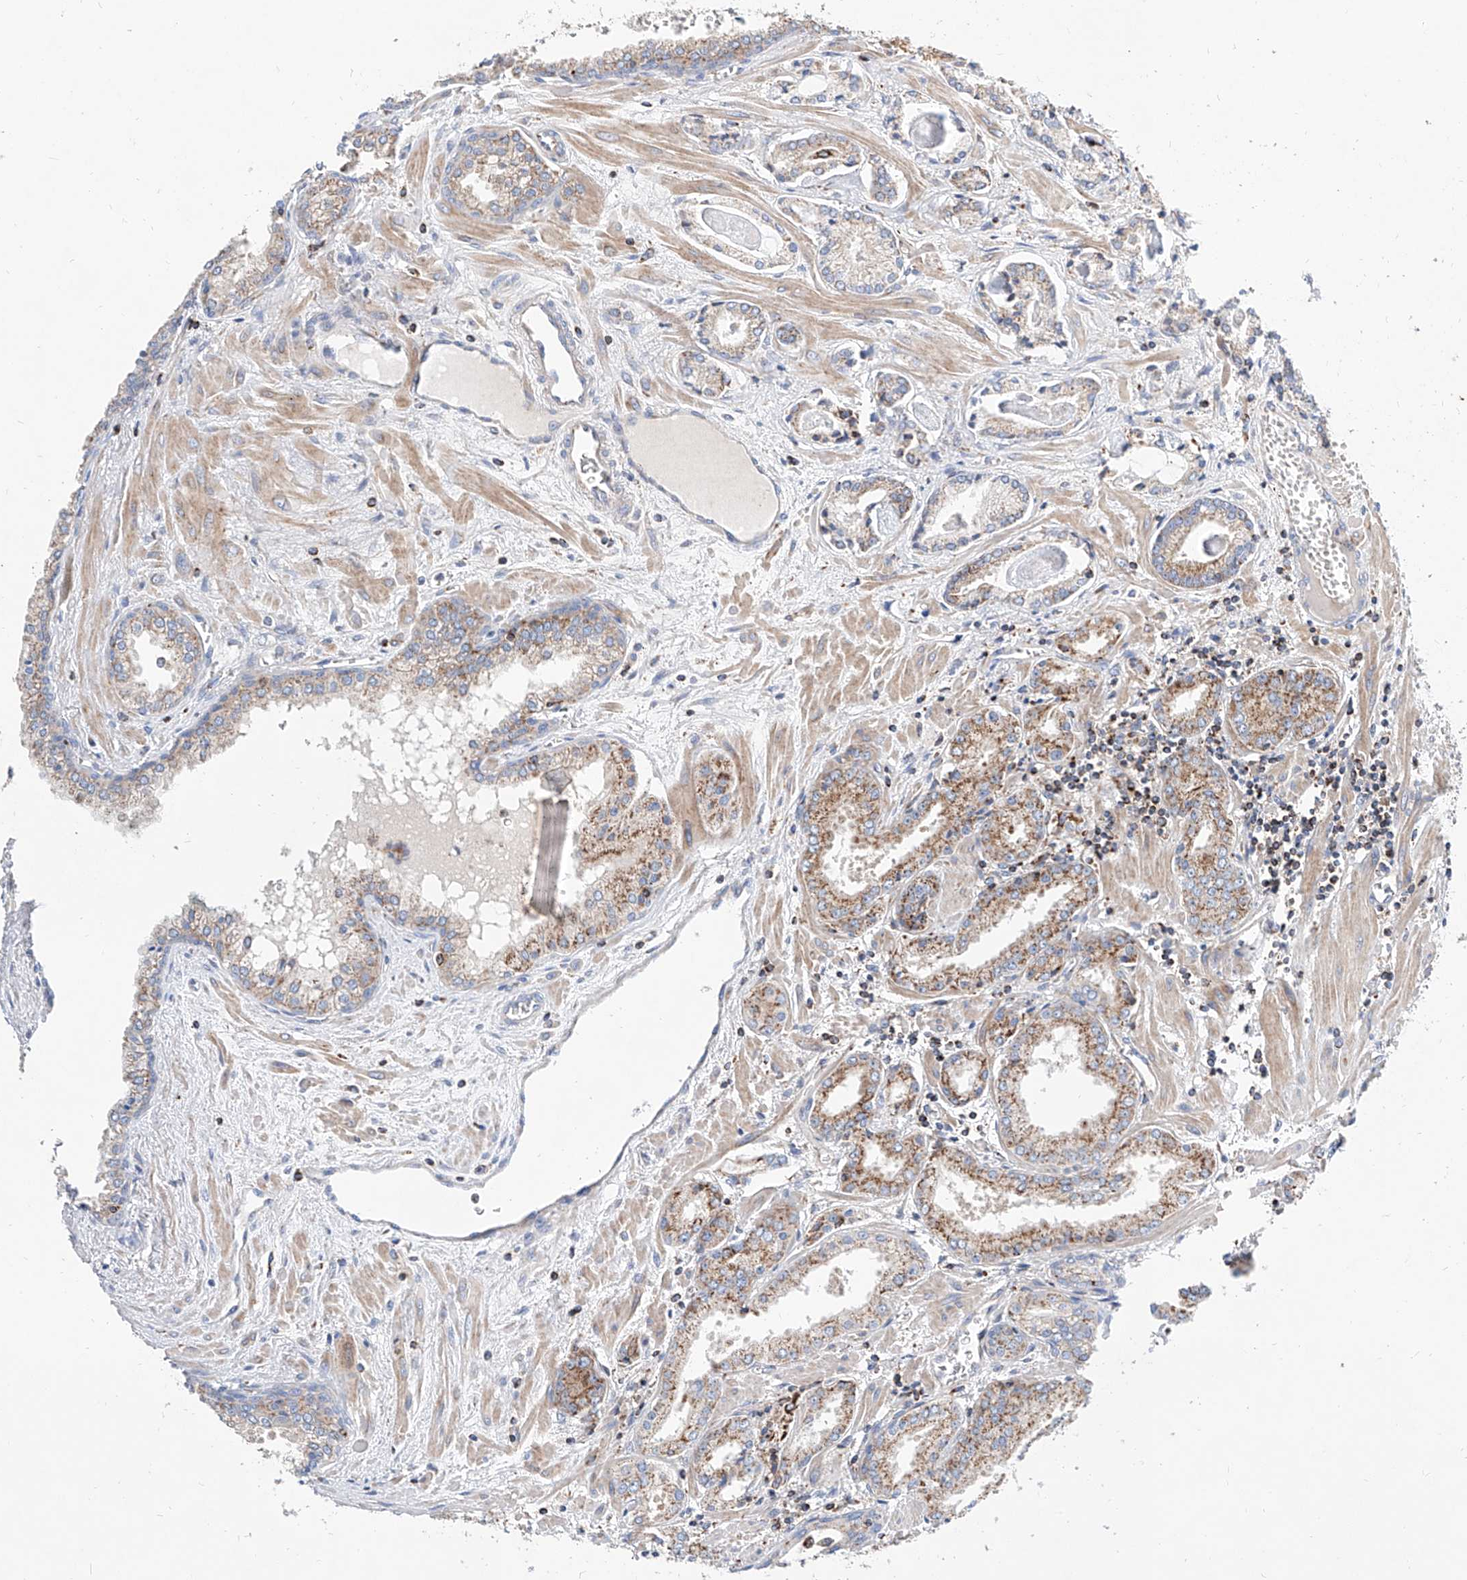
{"staining": {"intensity": "moderate", "quantity": ">75%", "location": "cytoplasmic/membranous"}, "tissue": "prostate cancer", "cell_type": "Tumor cells", "image_type": "cancer", "snomed": [{"axis": "morphology", "description": "Adenocarcinoma, Low grade"}, {"axis": "topography", "description": "Prostate"}], "caption": "A high-resolution photomicrograph shows IHC staining of prostate cancer (adenocarcinoma (low-grade)), which demonstrates moderate cytoplasmic/membranous positivity in about >75% of tumor cells. The staining was performed using DAB (3,3'-diaminobenzidine), with brown indicating positive protein expression. Nuclei are stained blue with hematoxylin.", "gene": "CPNE5", "patient": {"sex": "male", "age": 67}}